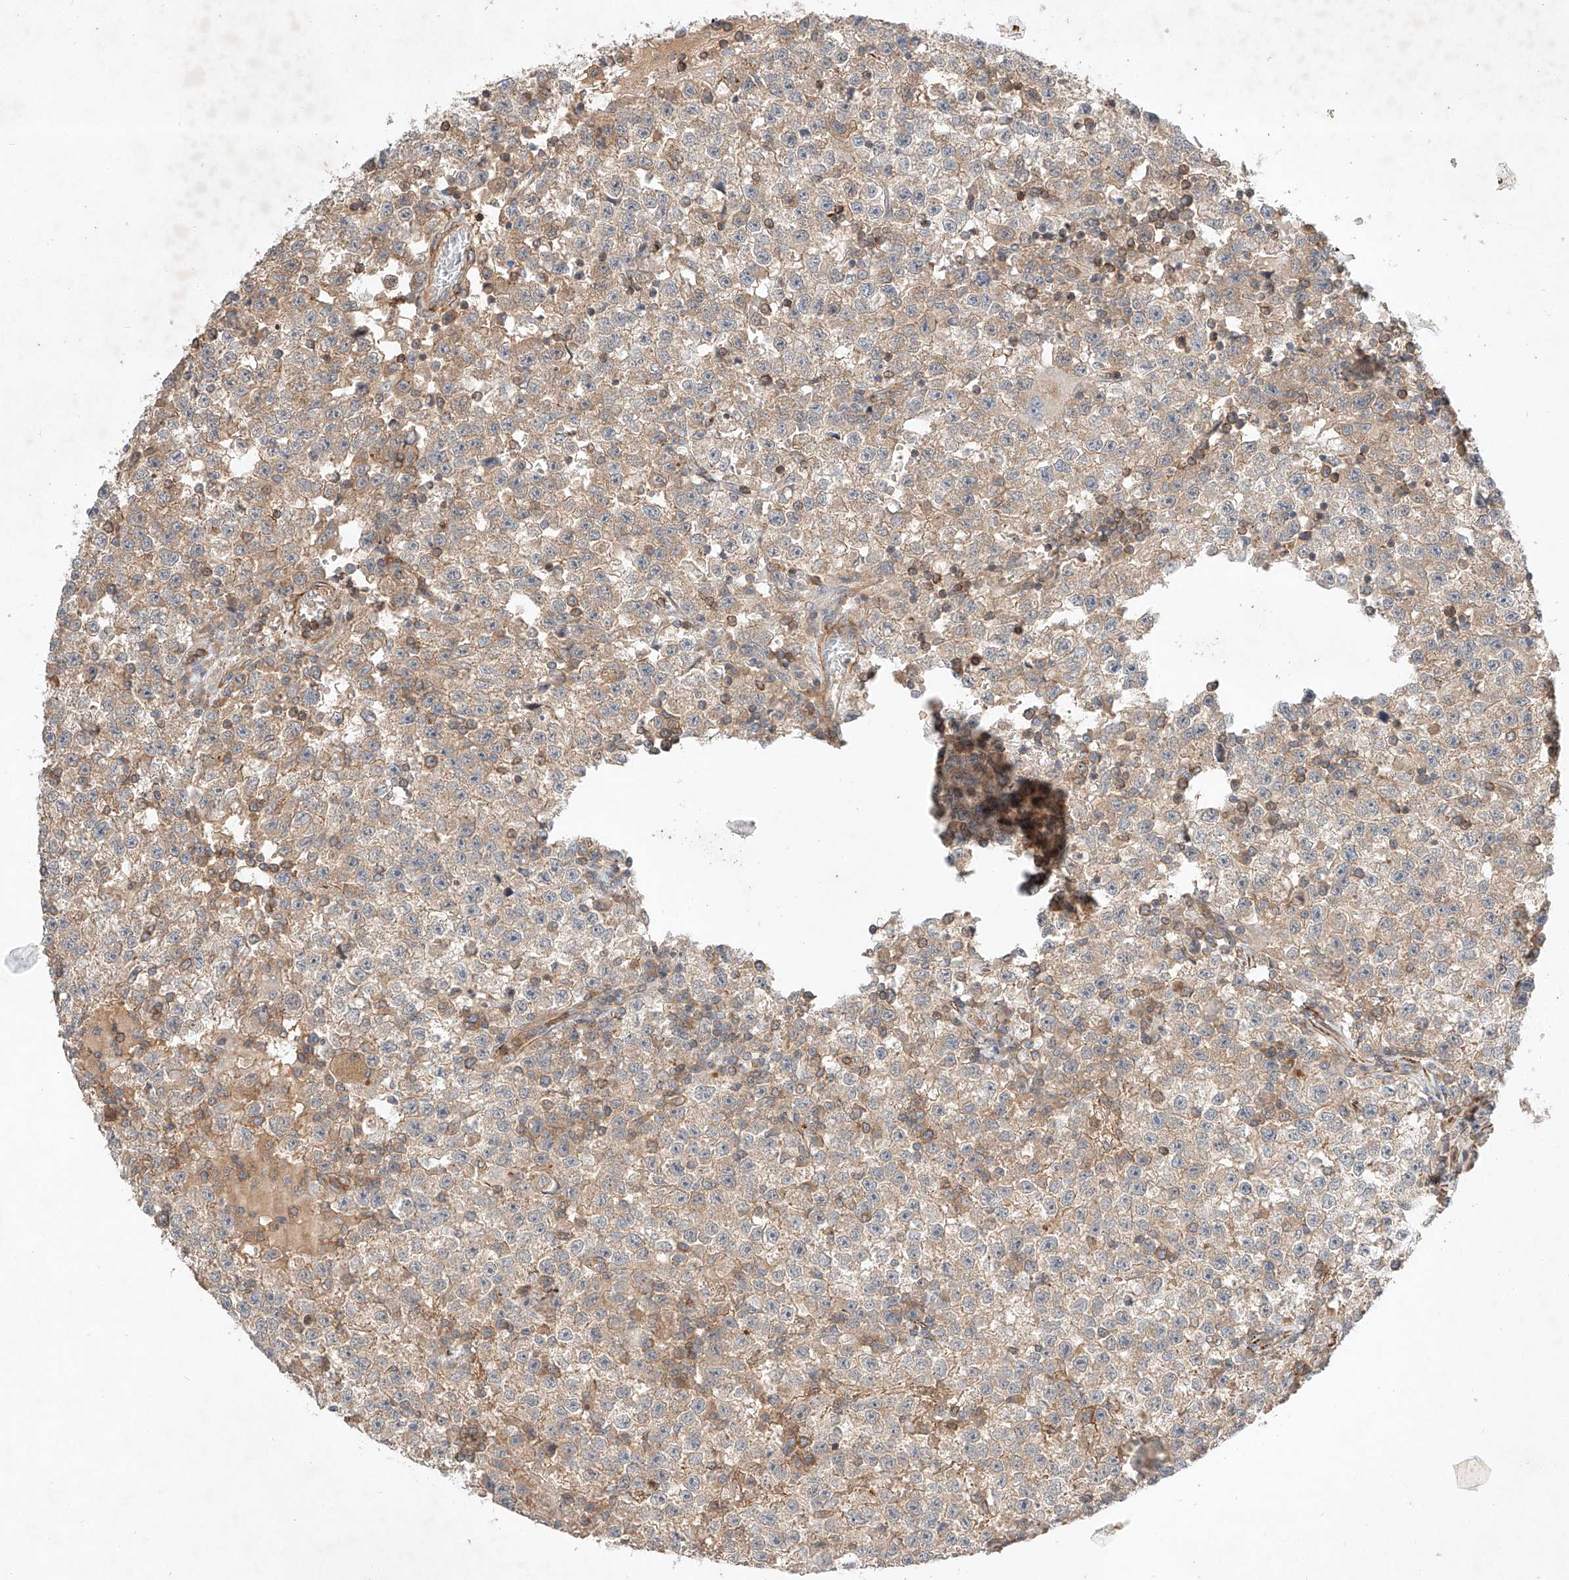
{"staining": {"intensity": "weak", "quantity": ">75%", "location": "cytoplasmic/membranous"}, "tissue": "testis cancer", "cell_type": "Tumor cells", "image_type": "cancer", "snomed": [{"axis": "morphology", "description": "Seminoma, NOS"}, {"axis": "topography", "description": "Testis"}], "caption": "Immunohistochemical staining of human seminoma (testis) reveals weak cytoplasmic/membranous protein staining in approximately >75% of tumor cells.", "gene": "ARHGAP33", "patient": {"sex": "male", "age": 22}}